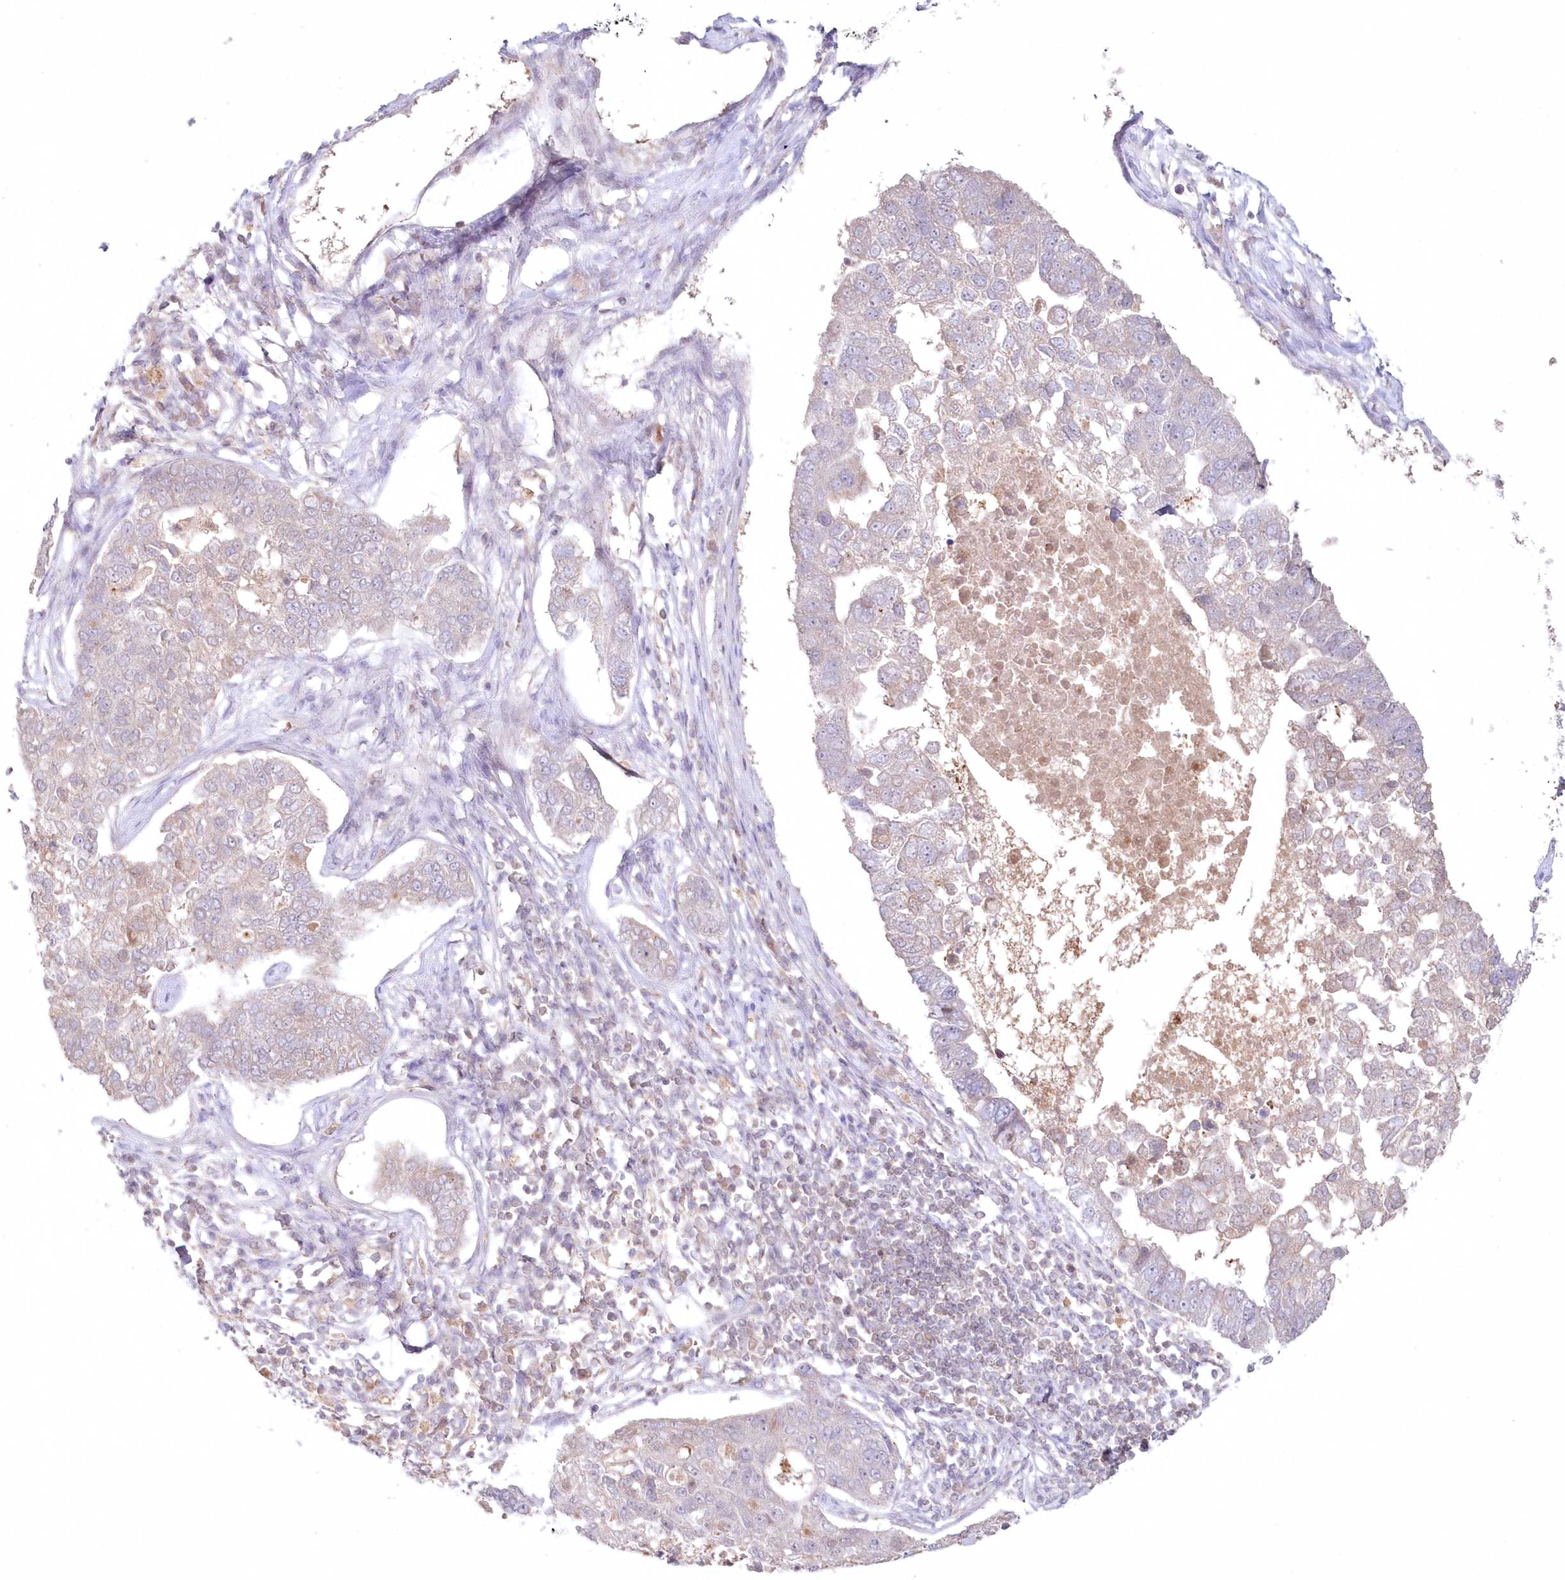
{"staining": {"intensity": "negative", "quantity": "none", "location": "none"}, "tissue": "pancreatic cancer", "cell_type": "Tumor cells", "image_type": "cancer", "snomed": [{"axis": "morphology", "description": "Adenocarcinoma, NOS"}, {"axis": "topography", "description": "Pancreas"}], "caption": "IHC of pancreatic cancer (adenocarcinoma) reveals no expression in tumor cells.", "gene": "ASCC1", "patient": {"sex": "female", "age": 61}}